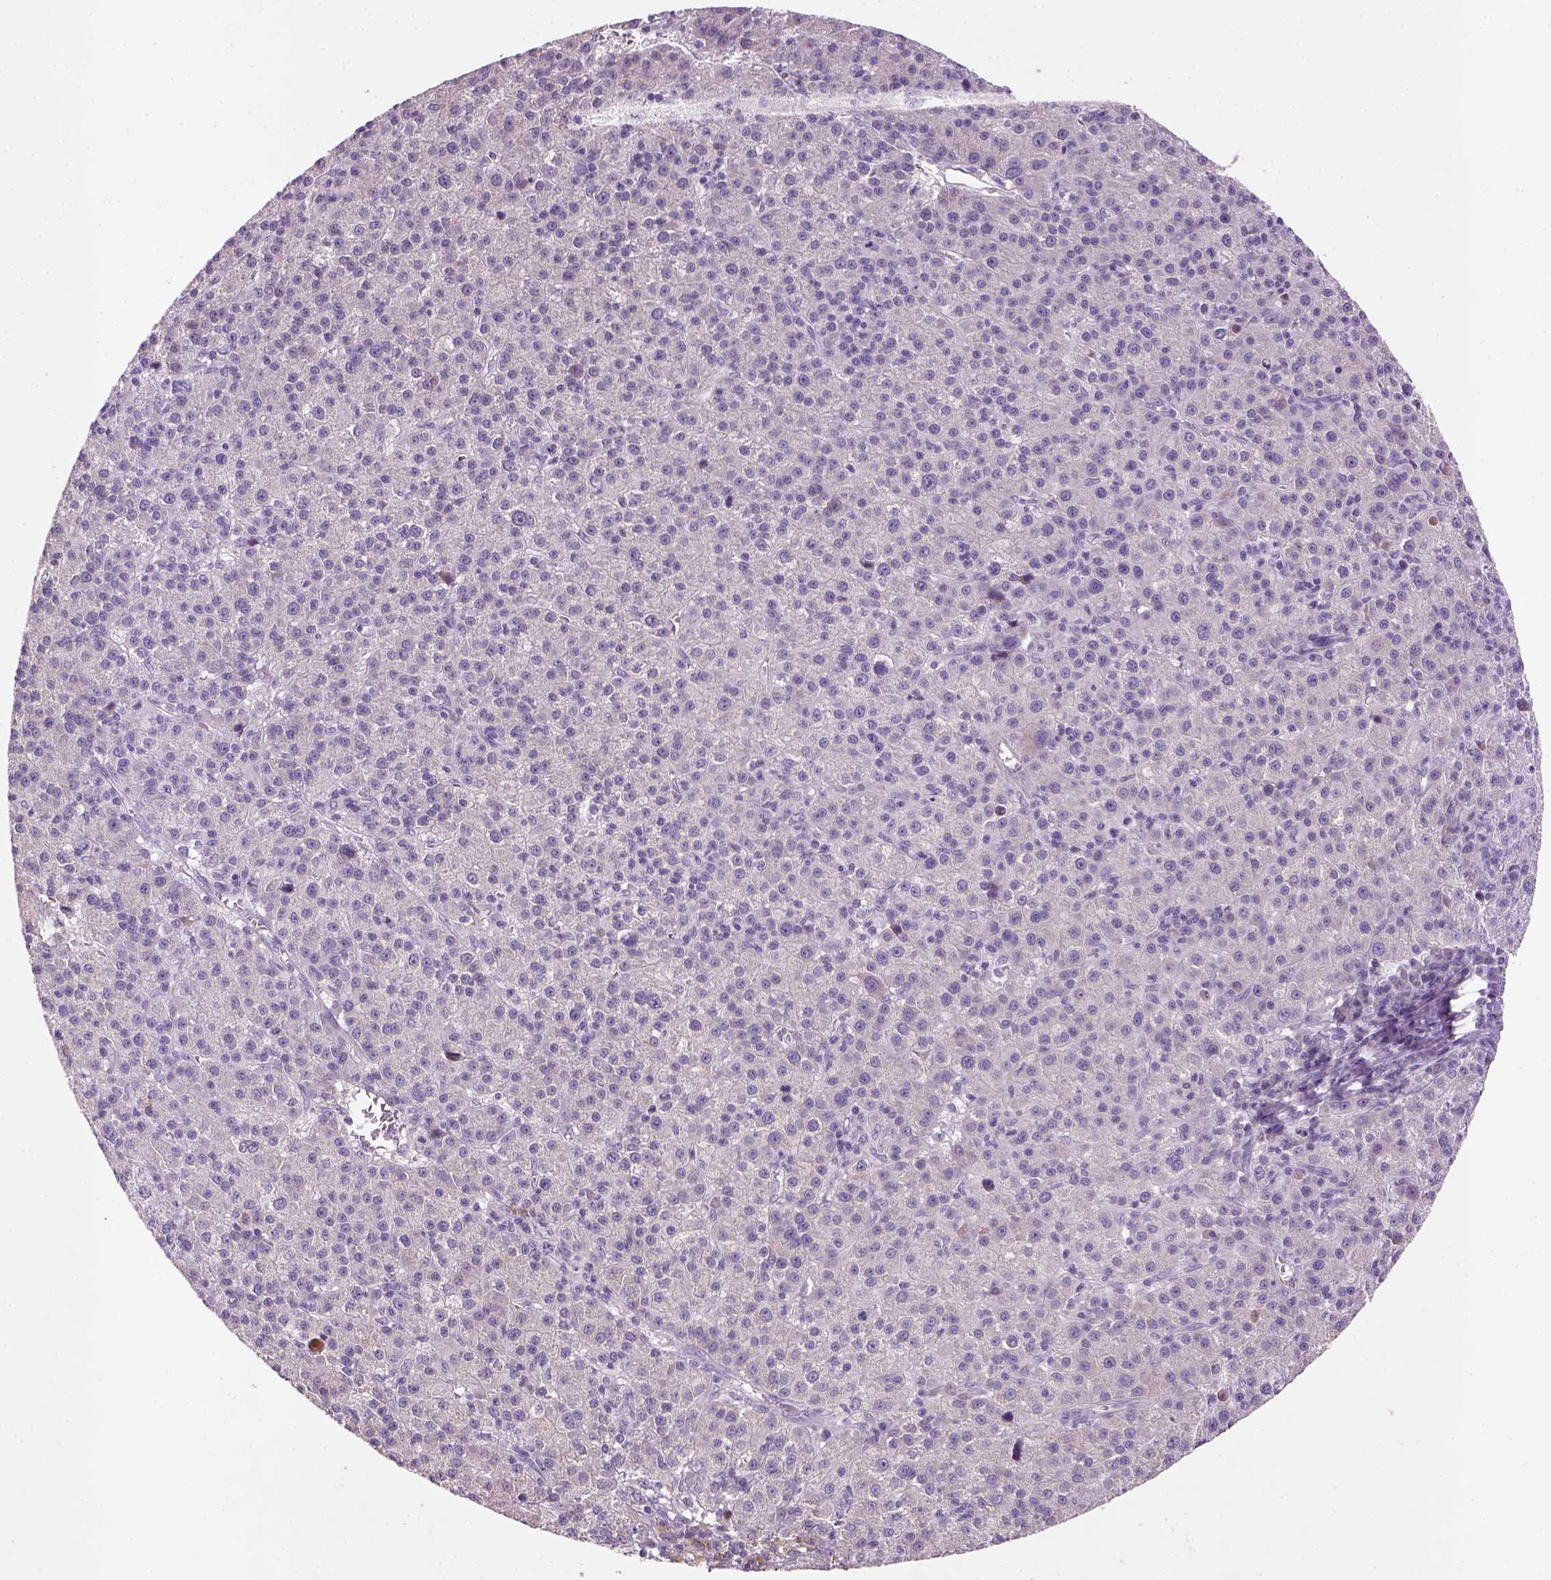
{"staining": {"intensity": "negative", "quantity": "none", "location": "none"}, "tissue": "liver cancer", "cell_type": "Tumor cells", "image_type": "cancer", "snomed": [{"axis": "morphology", "description": "Carcinoma, Hepatocellular, NOS"}, {"axis": "topography", "description": "Liver"}], "caption": "High power microscopy photomicrograph of an immunohistochemistry photomicrograph of liver cancer (hepatocellular carcinoma), revealing no significant positivity in tumor cells. (DAB (3,3'-diaminobenzidine) immunohistochemistry (IHC) visualized using brightfield microscopy, high magnification).", "gene": "NUDT6", "patient": {"sex": "female", "age": 60}}